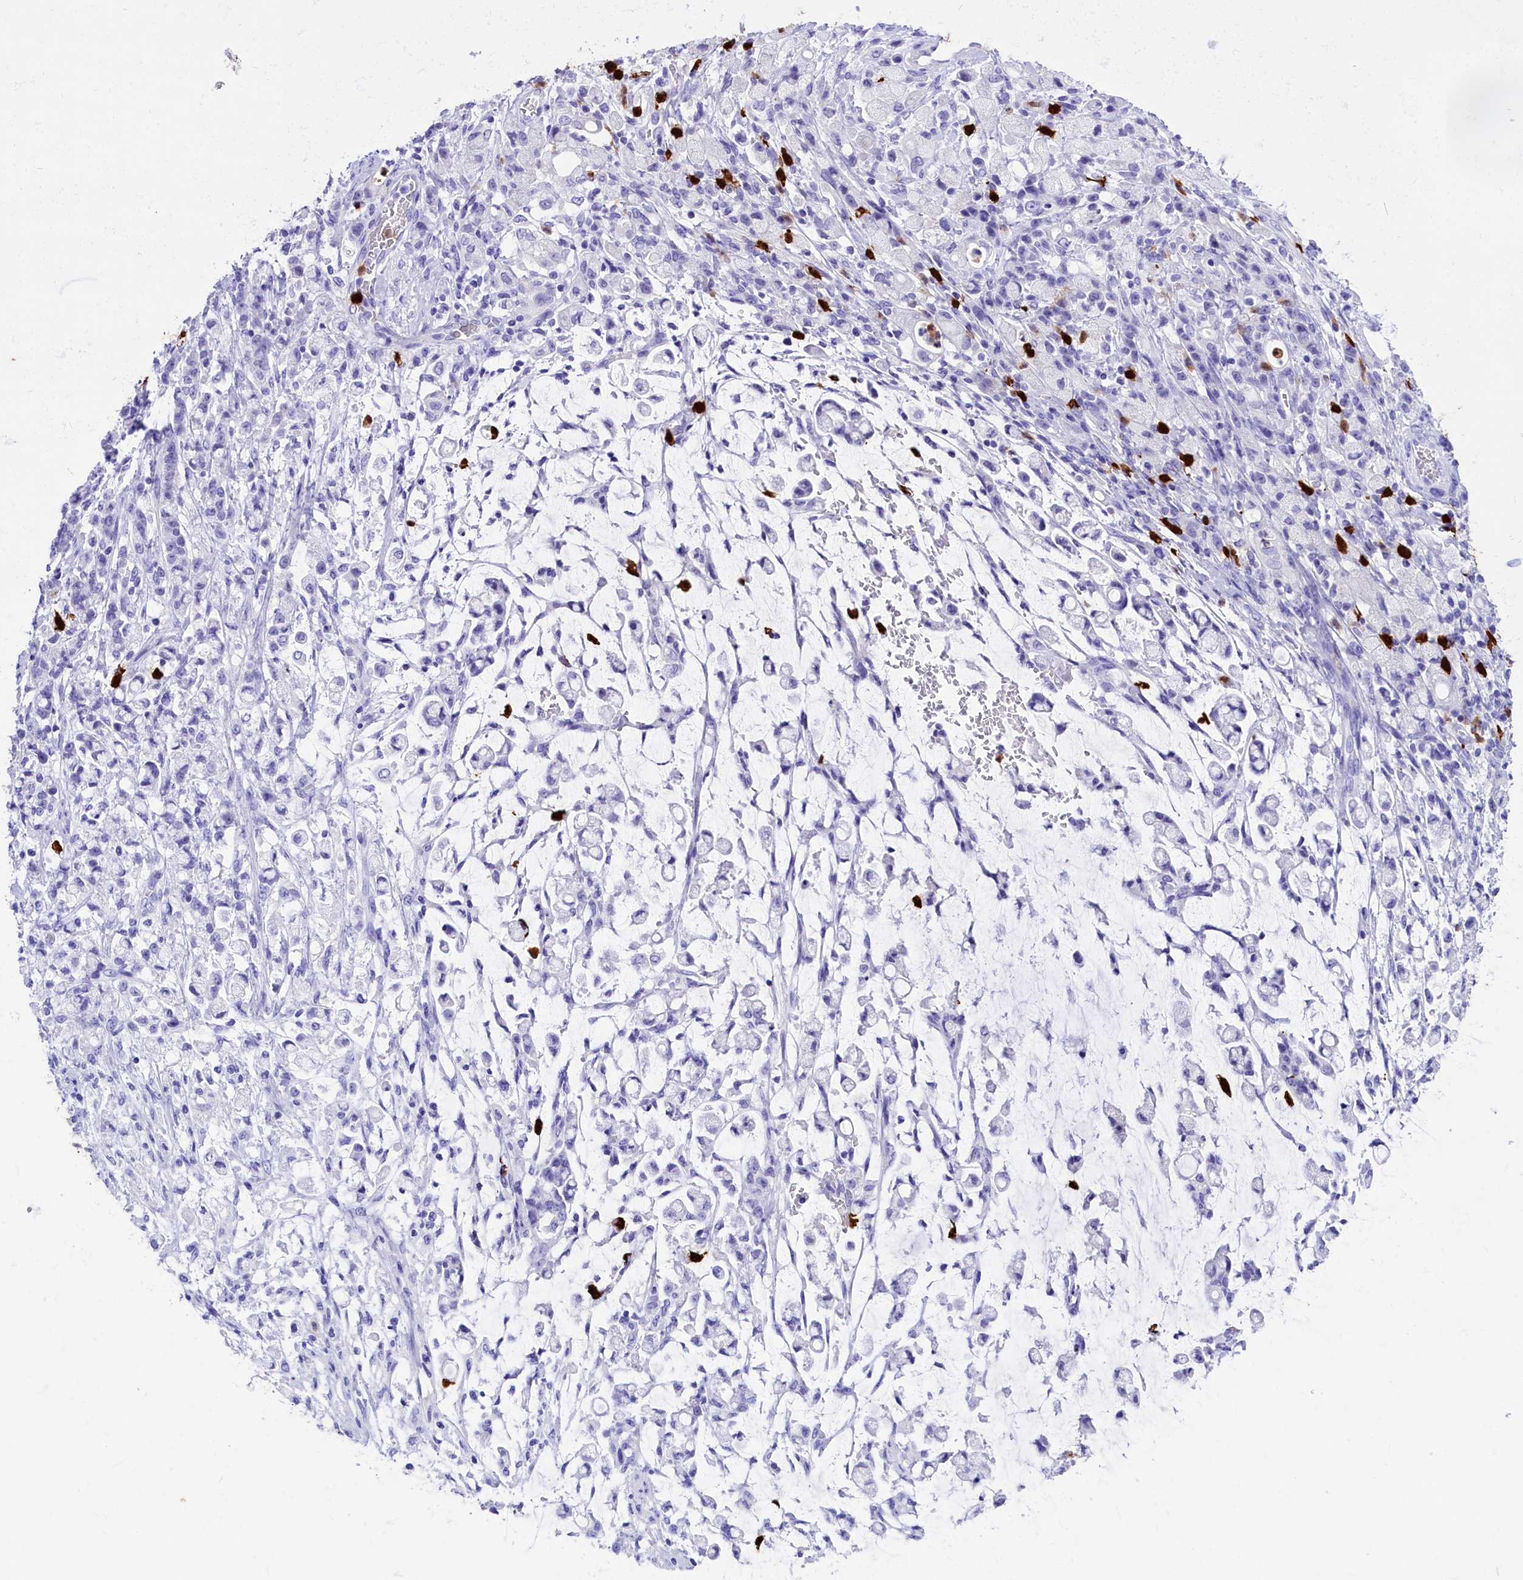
{"staining": {"intensity": "negative", "quantity": "none", "location": "none"}, "tissue": "stomach cancer", "cell_type": "Tumor cells", "image_type": "cancer", "snomed": [{"axis": "morphology", "description": "Adenocarcinoma, NOS"}, {"axis": "topography", "description": "Stomach"}], "caption": "An immunohistochemistry (IHC) histopathology image of stomach cancer (adenocarcinoma) is shown. There is no staining in tumor cells of stomach cancer (adenocarcinoma). (DAB (3,3'-diaminobenzidine) IHC visualized using brightfield microscopy, high magnification).", "gene": "CLC", "patient": {"sex": "female", "age": 60}}